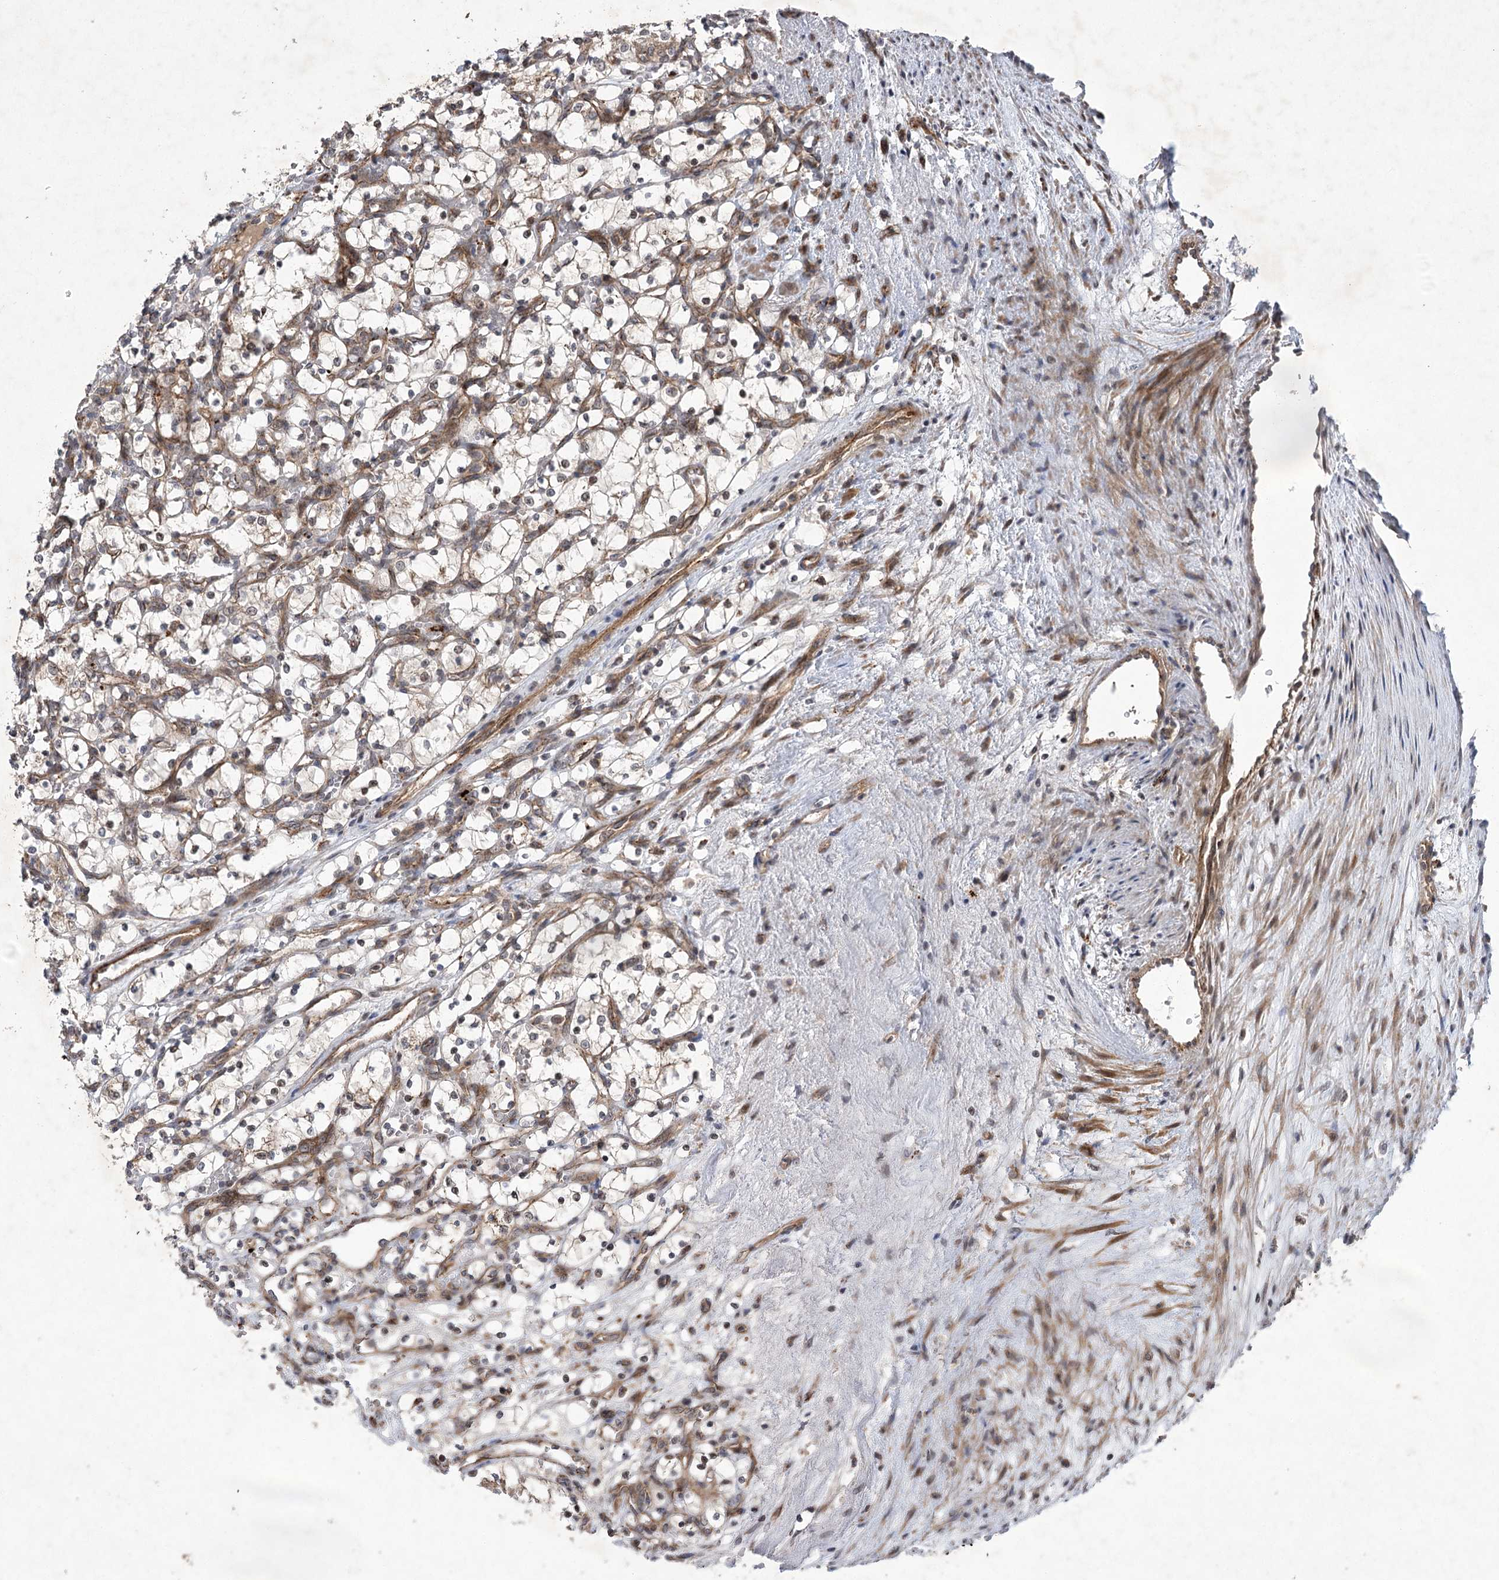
{"staining": {"intensity": "negative", "quantity": "none", "location": "none"}, "tissue": "renal cancer", "cell_type": "Tumor cells", "image_type": "cancer", "snomed": [{"axis": "morphology", "description": "Adenocarcinoma, NOS"}, {"axis": "topography", "description": "Kidney"}], "caption": "Renal cancer (adenocarcinoma) was stained to show a protein in brown. There is no significant expression in tumor cells.", "gene": "METTL24", "patient": {"sex": "female", "age": 69}}